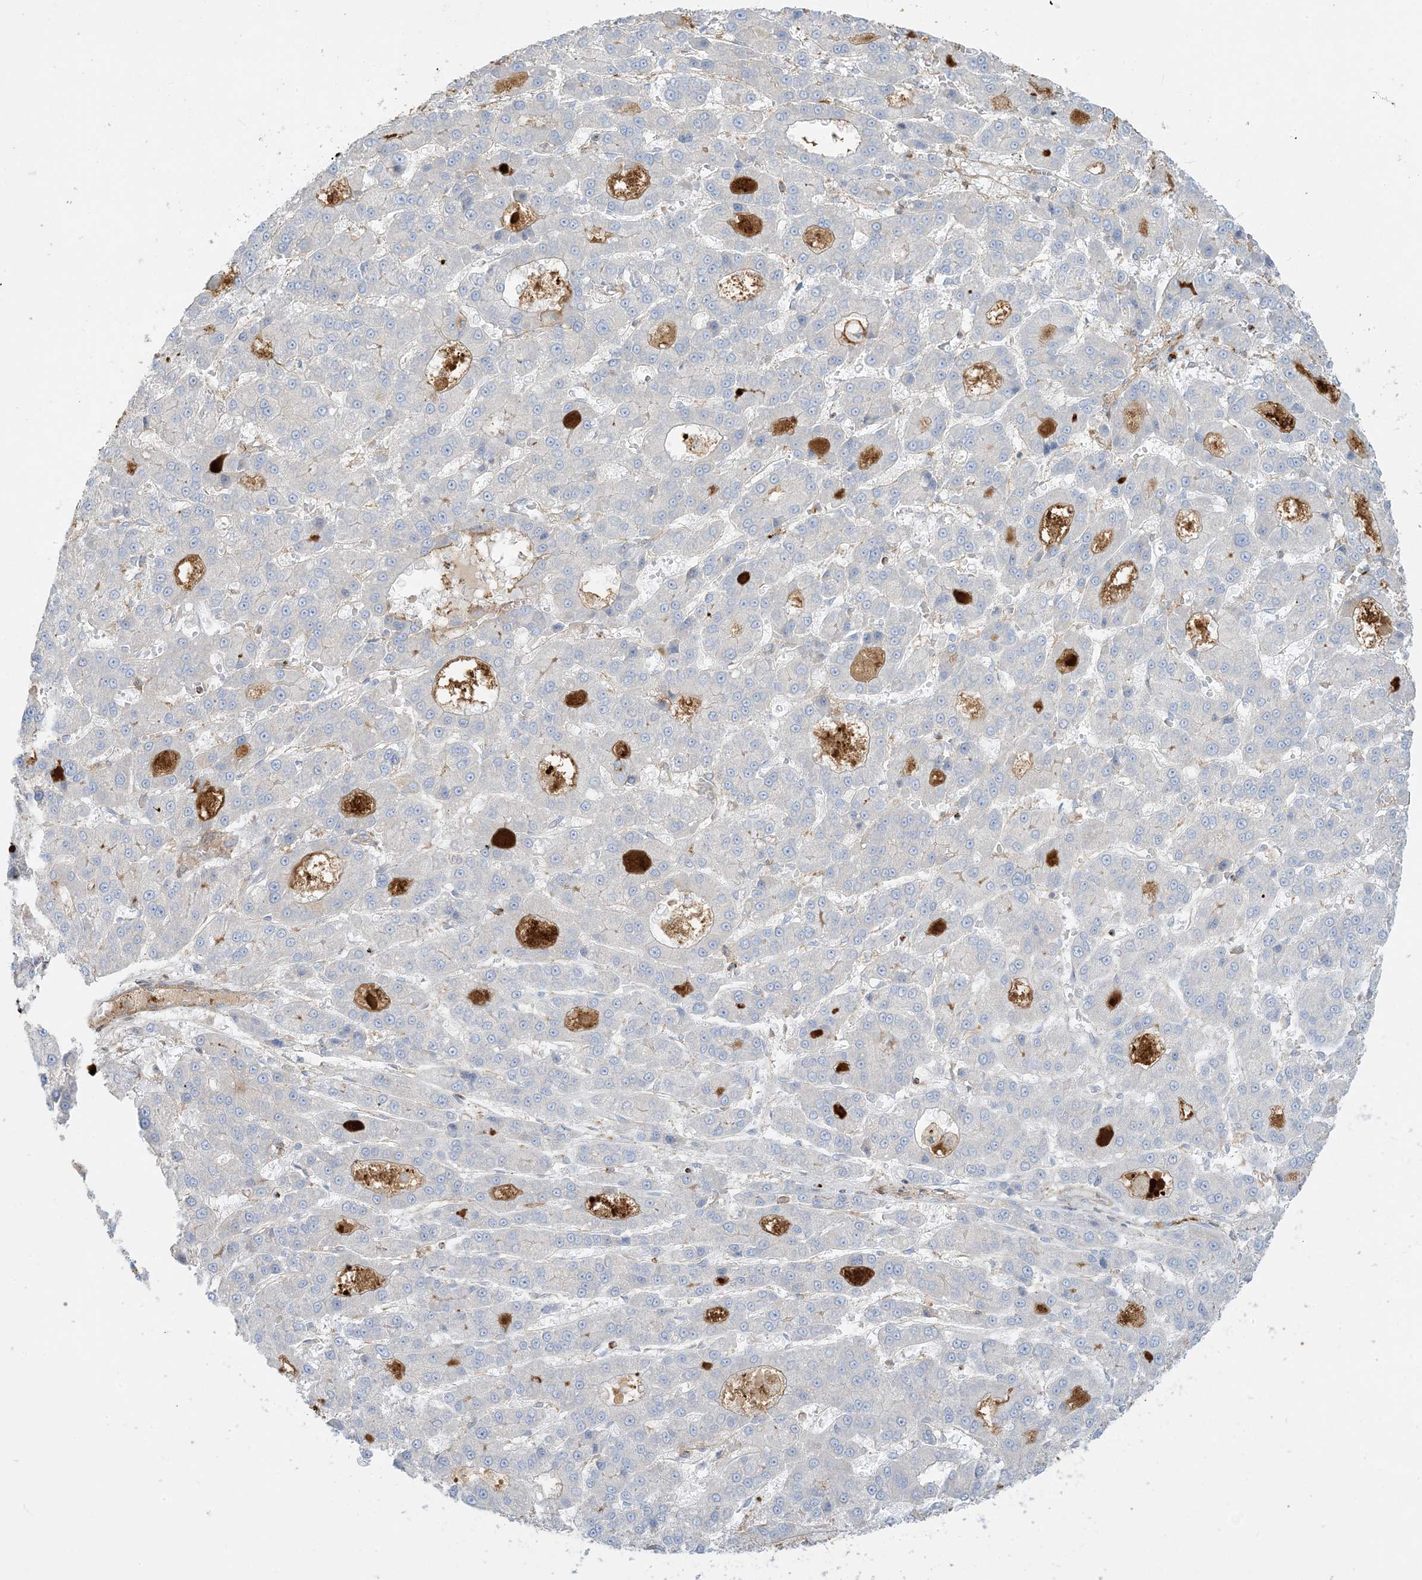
{"staining": {"intensity": "negative", "quantity": "none", "location": "none"}, "tissue": "liver cancer", "cell_type": "Tumor cells", "image_type": "cancer", "snomed": [{"axis": "morphology", "description": "Carcinoma, Hepatocellular, NOS"}, {"axis": "topography", "description": "Liver"}], "caption": "High power microscopy micrograph of an immunohistochemistry (IHC) image of hepatocellular carcinoma (liver), revealing no significant staining in tumor cells. (DAB immunohistochemistry (IHC) with hematoxylin counter stain).", "gene": "GTF3C2", "patient": {"sex": "male", "age": 70}}